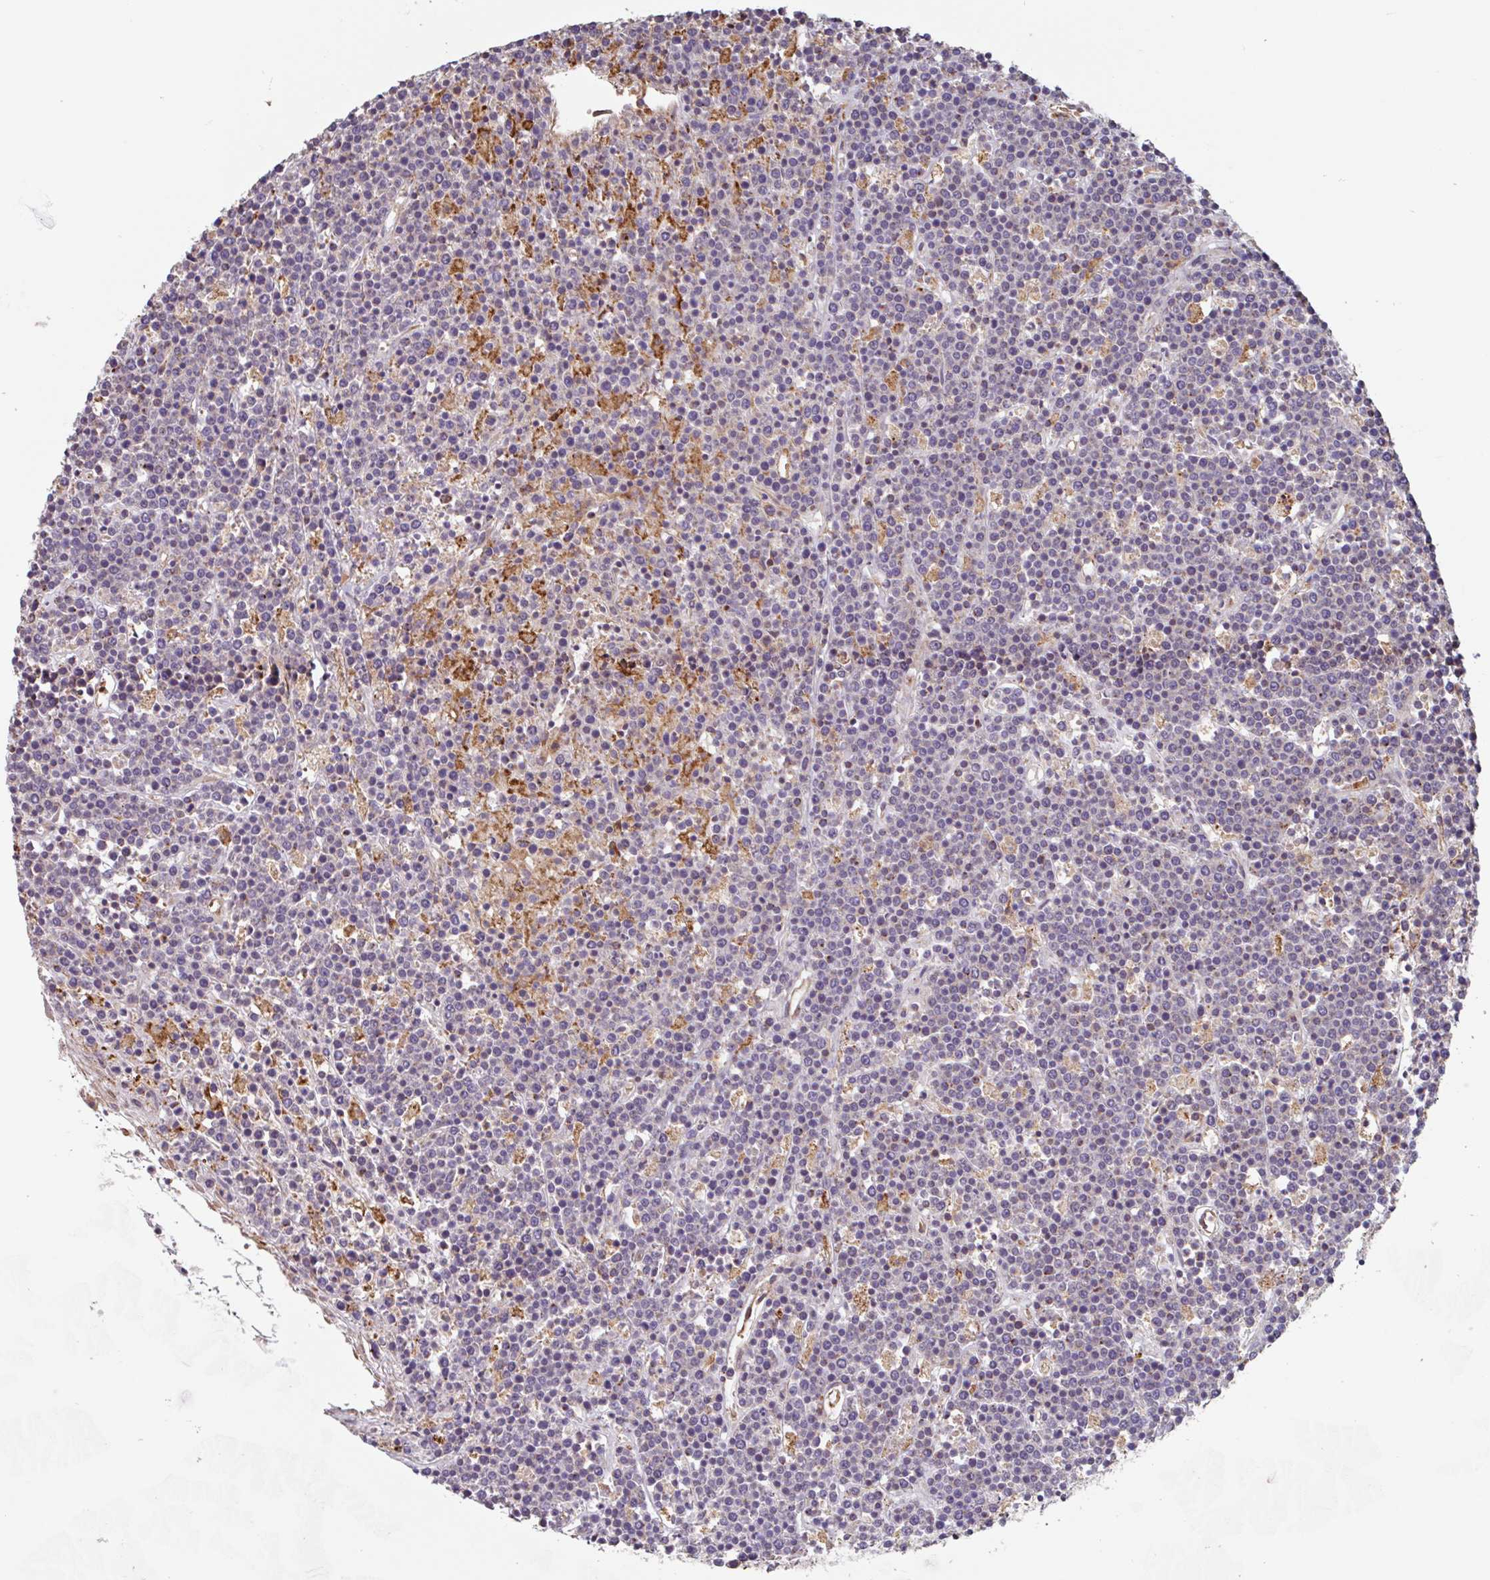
{"staining": {"intensity": "negative", "quantity": "none", "location": "none"}, "tissue": "lymphoma", "cell_type": "Tumor cells", "image_type": "cancer", "snomed": [{"axis": "morphology", "description": "Malignant lymphoma, non-Hodgkin's type, High grade"}, {"axis": "topography", "description": "Ovary"}], "caption": "The image demonstrates no significant staining in tumor cells of malignant lymphoma, non-Hodgkin's type (high-grade). Nuclei are stained in blue.", "gene": "NUB1", "patient": {"sex": "female", "age": 56}}